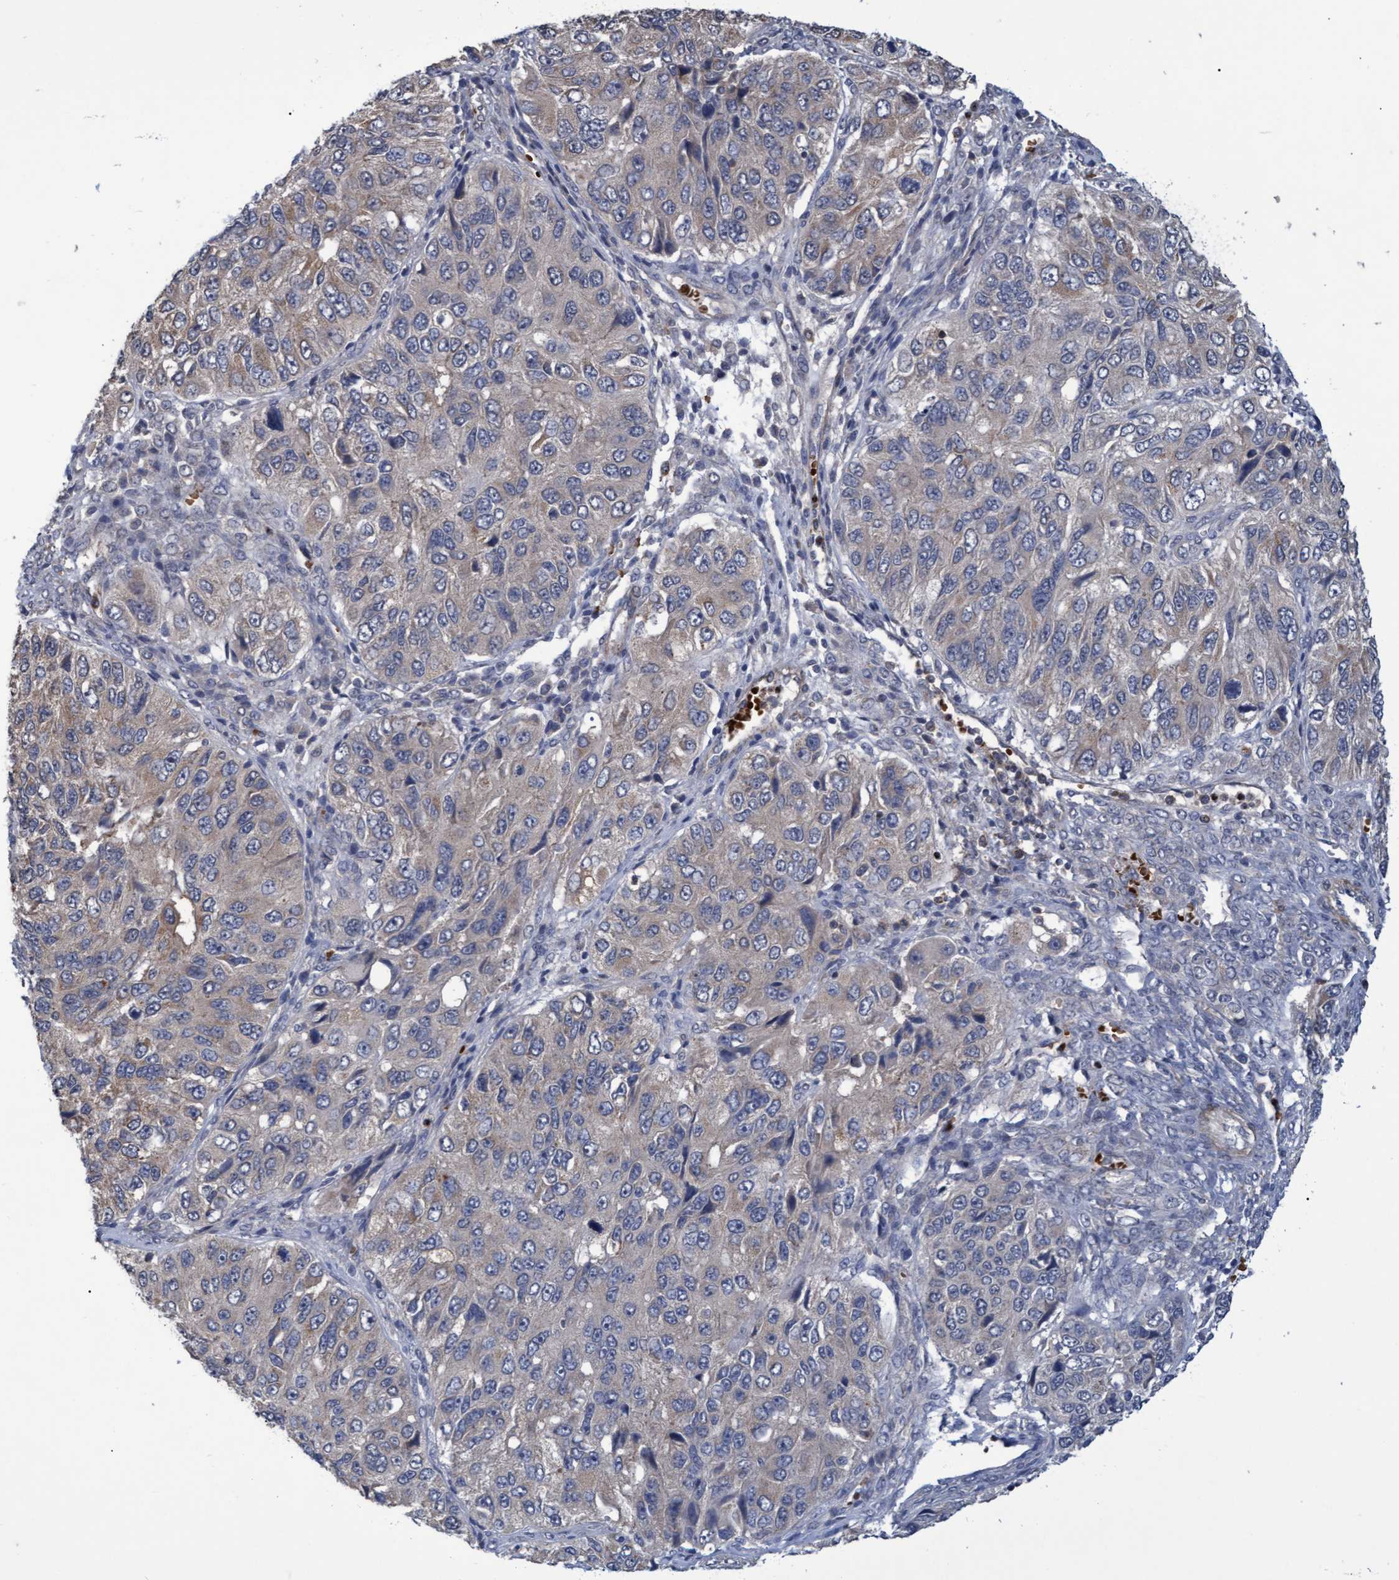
{"staining": {"intensity": "negative", "quantity": "none", "location": "none"}, "tissue": "ovarian cancer", "cell_type": "Tumor cells", "image_type": "cancer", "snomed": [{"axis": "morphology", "description": "Carcinoma, endometroid"}, {"axis": "topography", "description": "Ovary"}], "caption": "IHC micrograph of neoplastic tissue: human ovarian cancer (endometroid carcinoma) stained with DAB reveals no significant protein positivity in tumor cells.", "gene": "NAA15", "patient": {"sex": "female", "age": 51}}